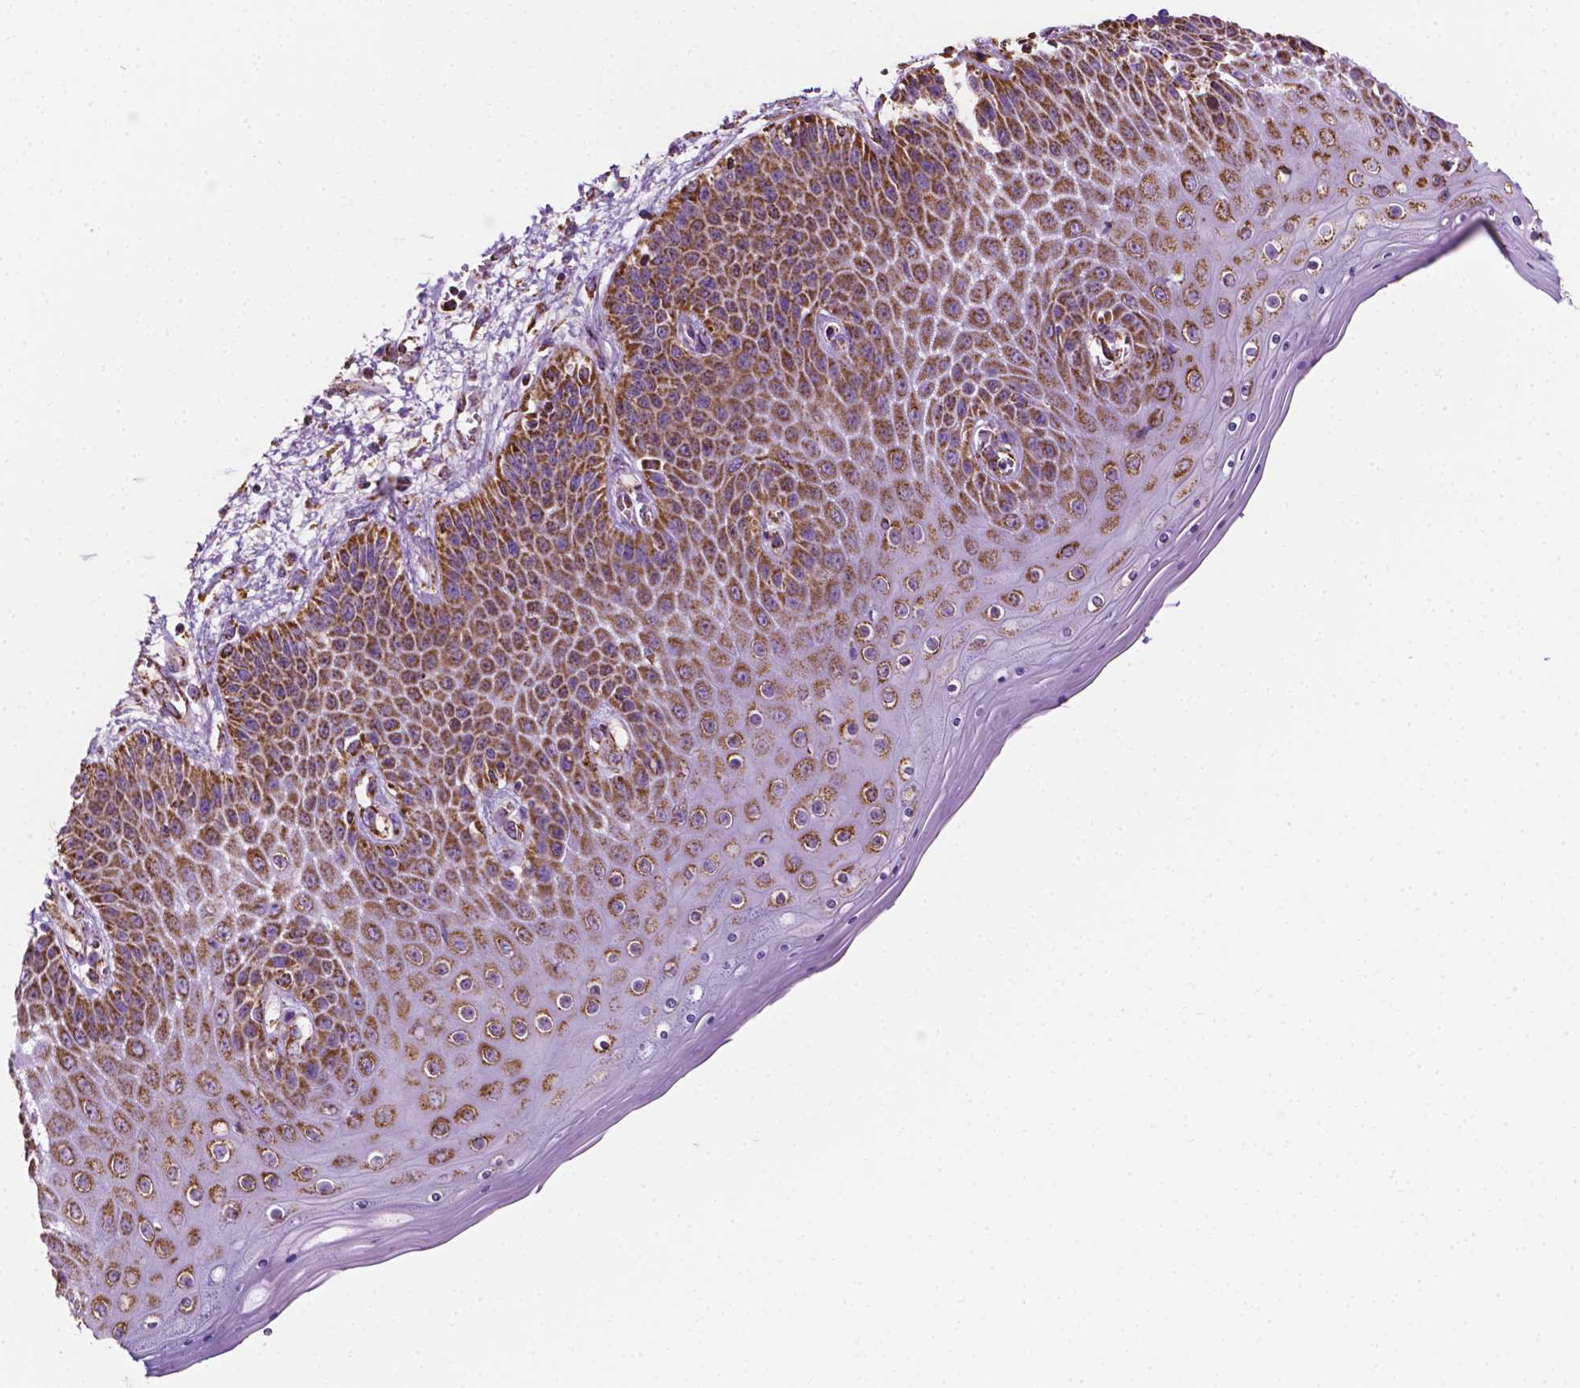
{"staining": {"intensity": "strong", "quantity": ">75%", "location": "cytoplasmic/membranous"}, "tissue": "skin", "cell_type": "Epidermal cells", "image_type": "normal", "snomed": [{"axis": "morphology", "description": "Normal tissue, NOS"}, {"axis": "topography", "description": "Anal"}], "caption": "Epidermal cells exhibit strong cytoplasmic/membranous positivity in about >75% of cells in benign skin.", "gene": "RMDN3", "patient": {"sex": "female", "age": 46}}